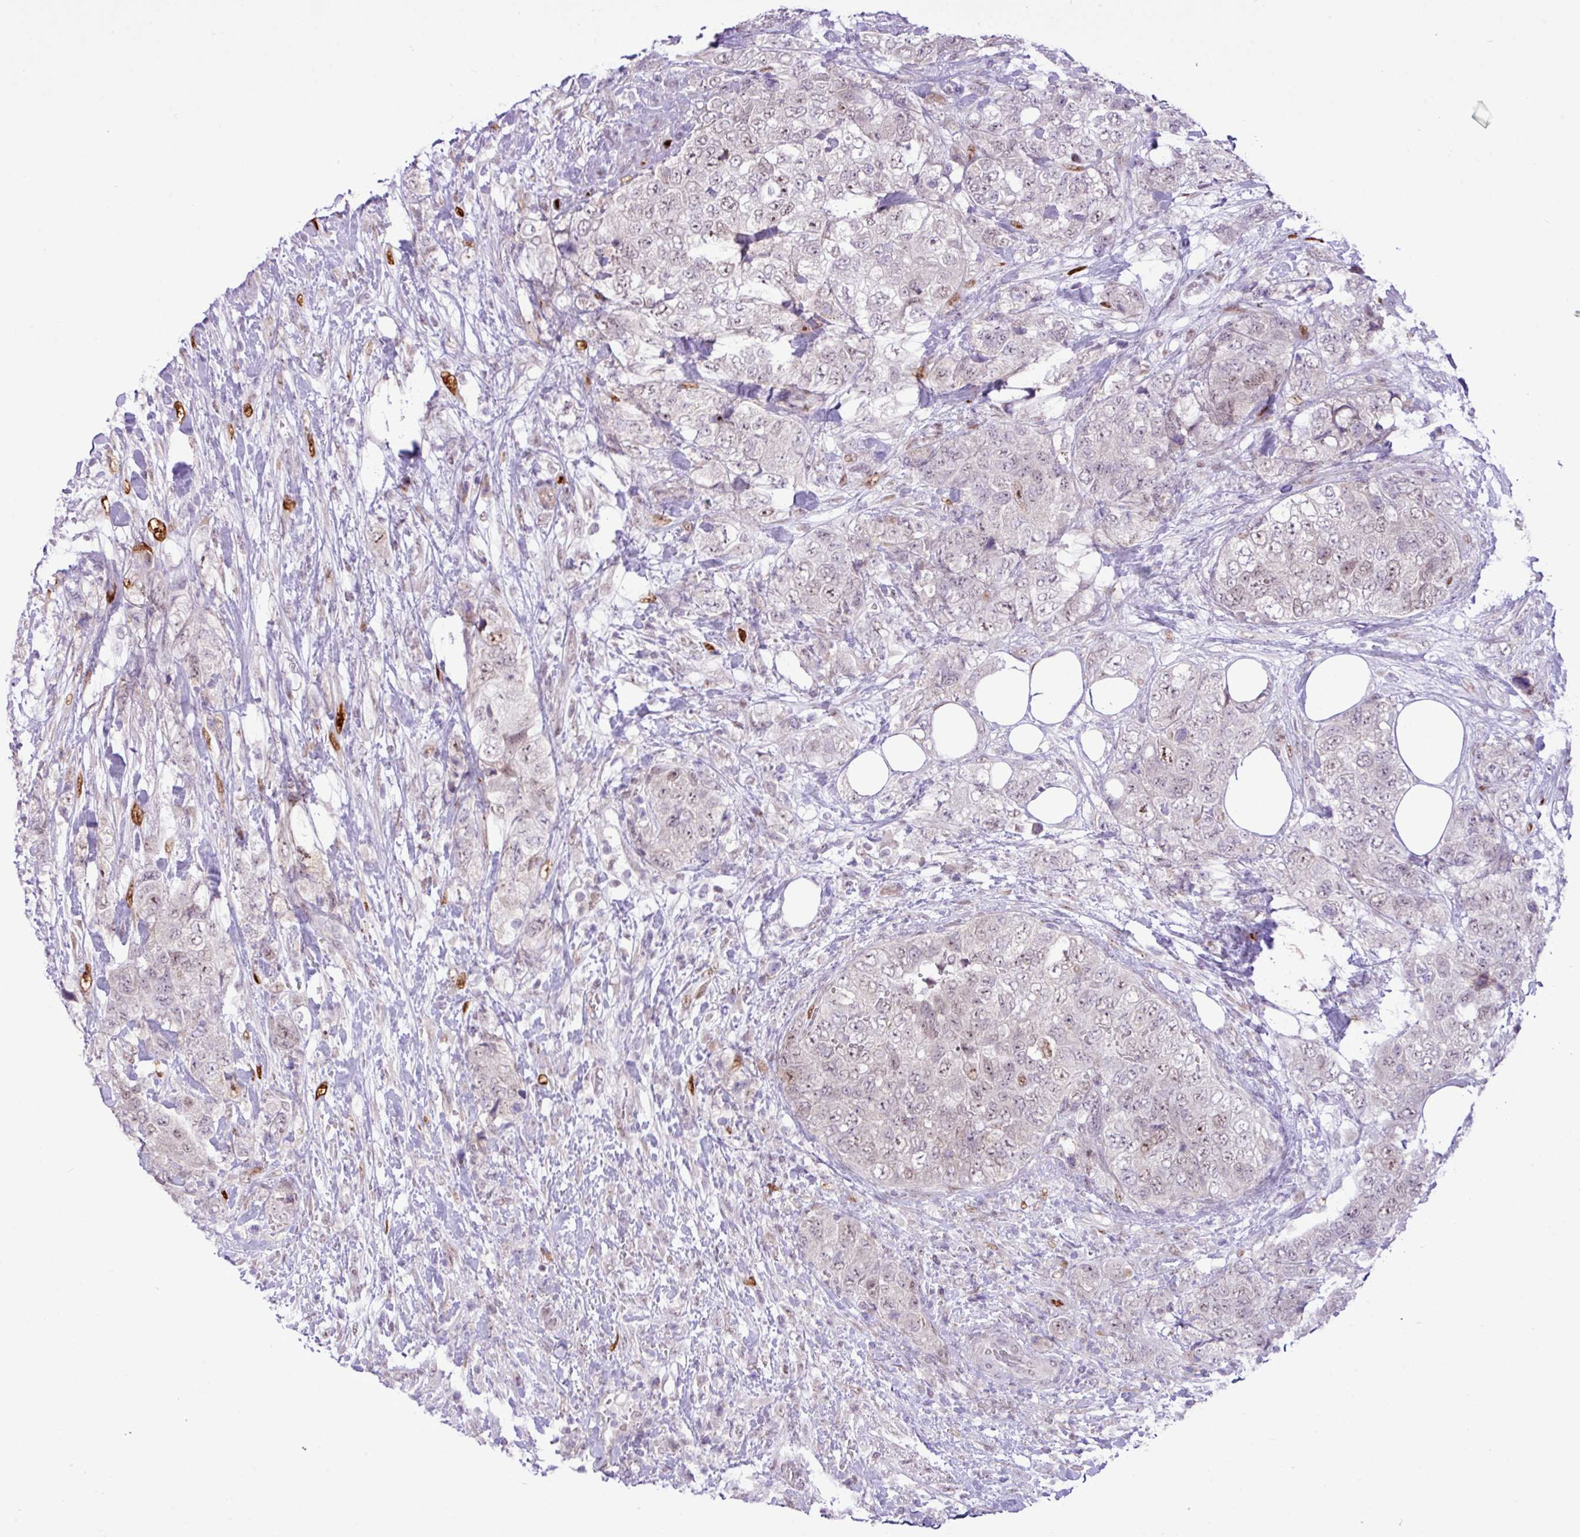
{"staining": {"intensity": "weak", "quantity": "25%-75%", "location": "nuclear"}, "tissue": "urothelial cancer", "cell_type": "Tumor cells", "image_type": "cancer", "snomed": [{"axis": "morphology", "description": "Urothelial carcinoma, High grade"}, {"axis": "topography", "description": "Urinary bladder"}], "caption": "High-grade urothelial carcinoma stained with immunohistochemistry demonstrates weak nuclear expression in about 25%-75% of tumor cells.", "gene": "ELOA2", "patient": {"sex": "female", "age": 78}}